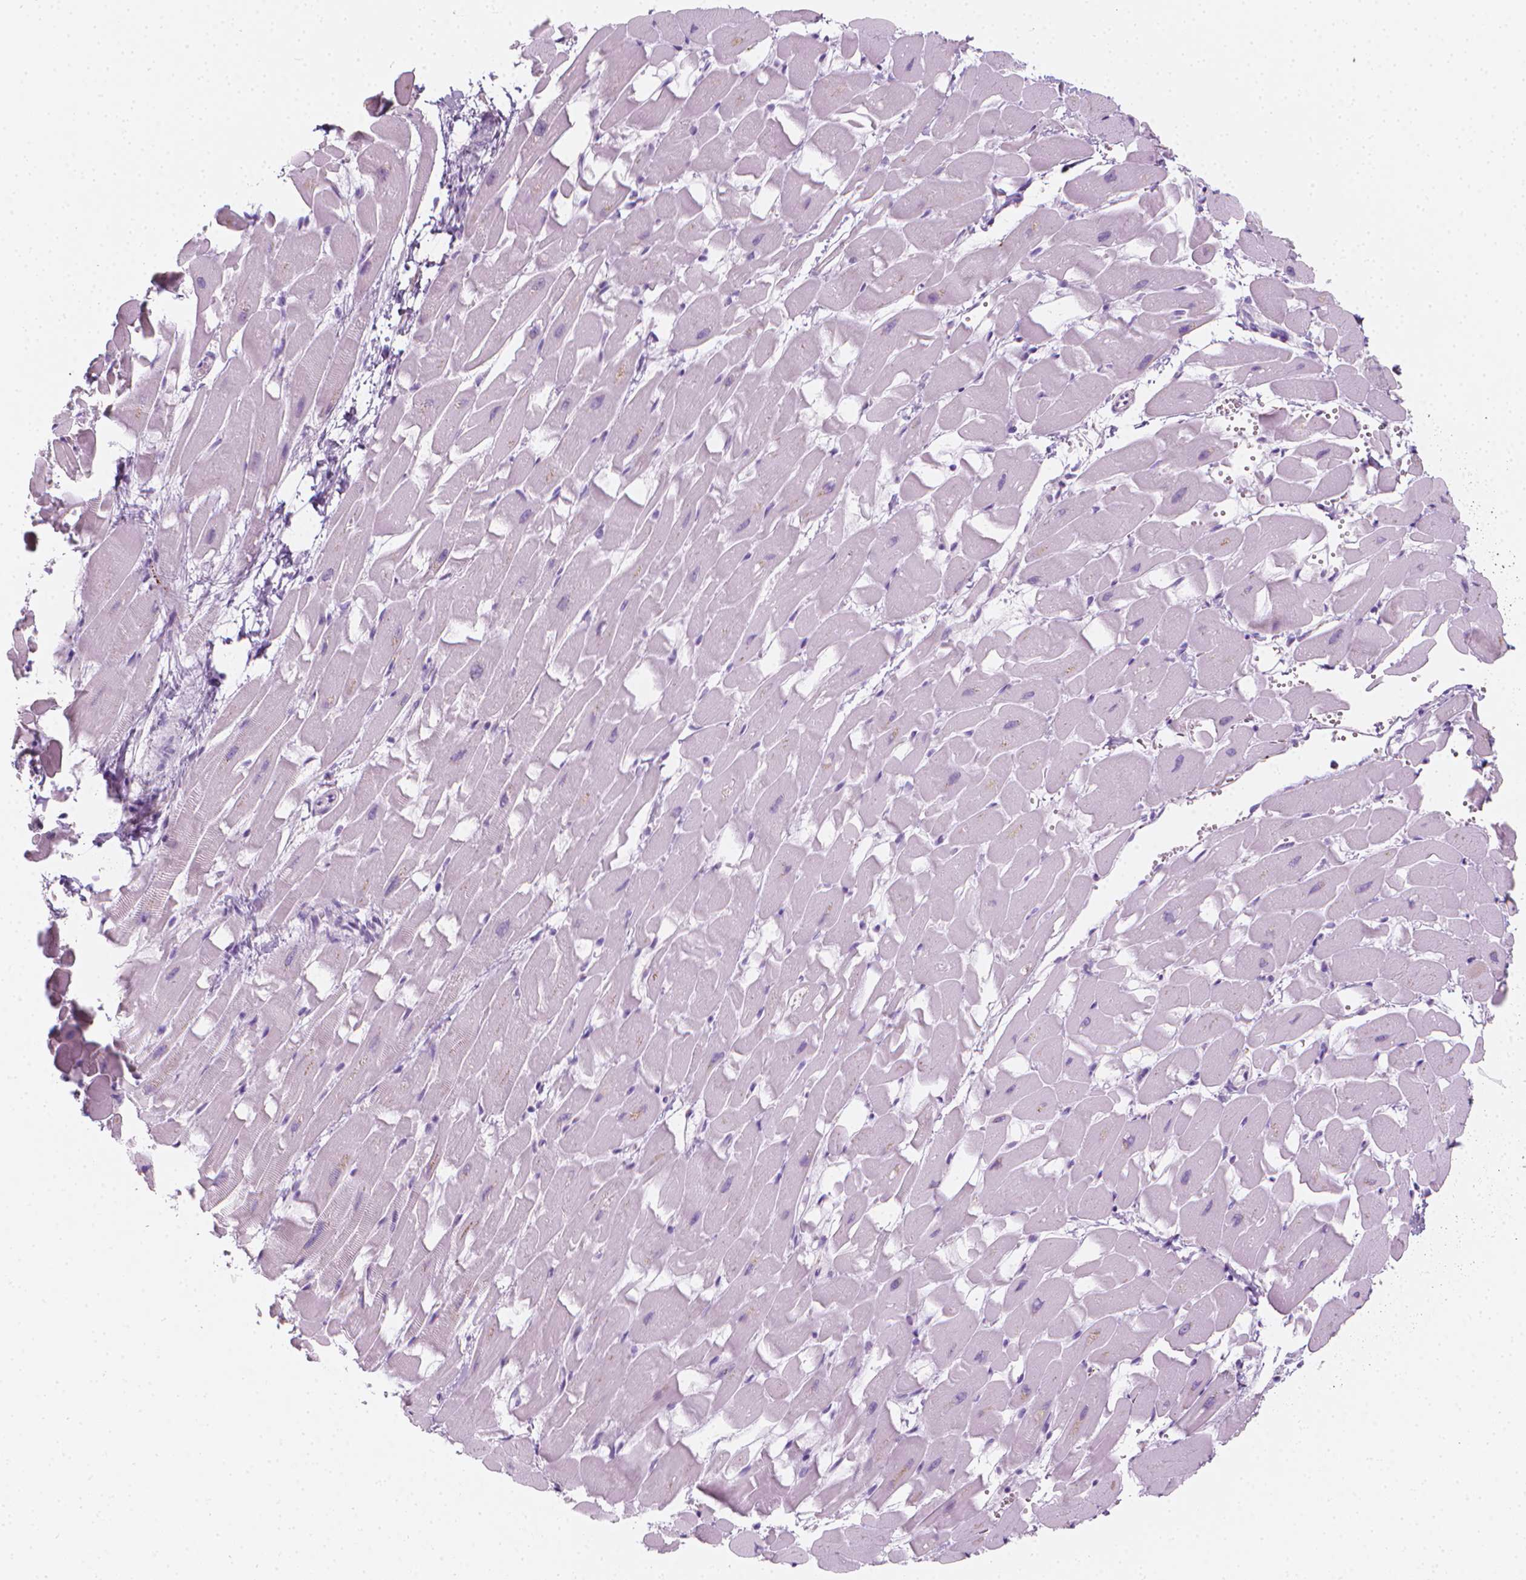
{"staining": {"intensity": "negative", "quantity": "none", "location": "none"}, "tissue": "heart muscle", "cell_type": "Cardiomyocytes", "image_type": "normal", "snomed": [{"axis": "morphology", "description": "Normal tissue, NOS"}, {"axis": "topography", "description": "Heart"}], "caption": "Protein analysis of normal heart muscle reveals no significant staining in cardiomyocytes.", "gene": "SCG3", "patient": {"sex": "male", "age": 37}}